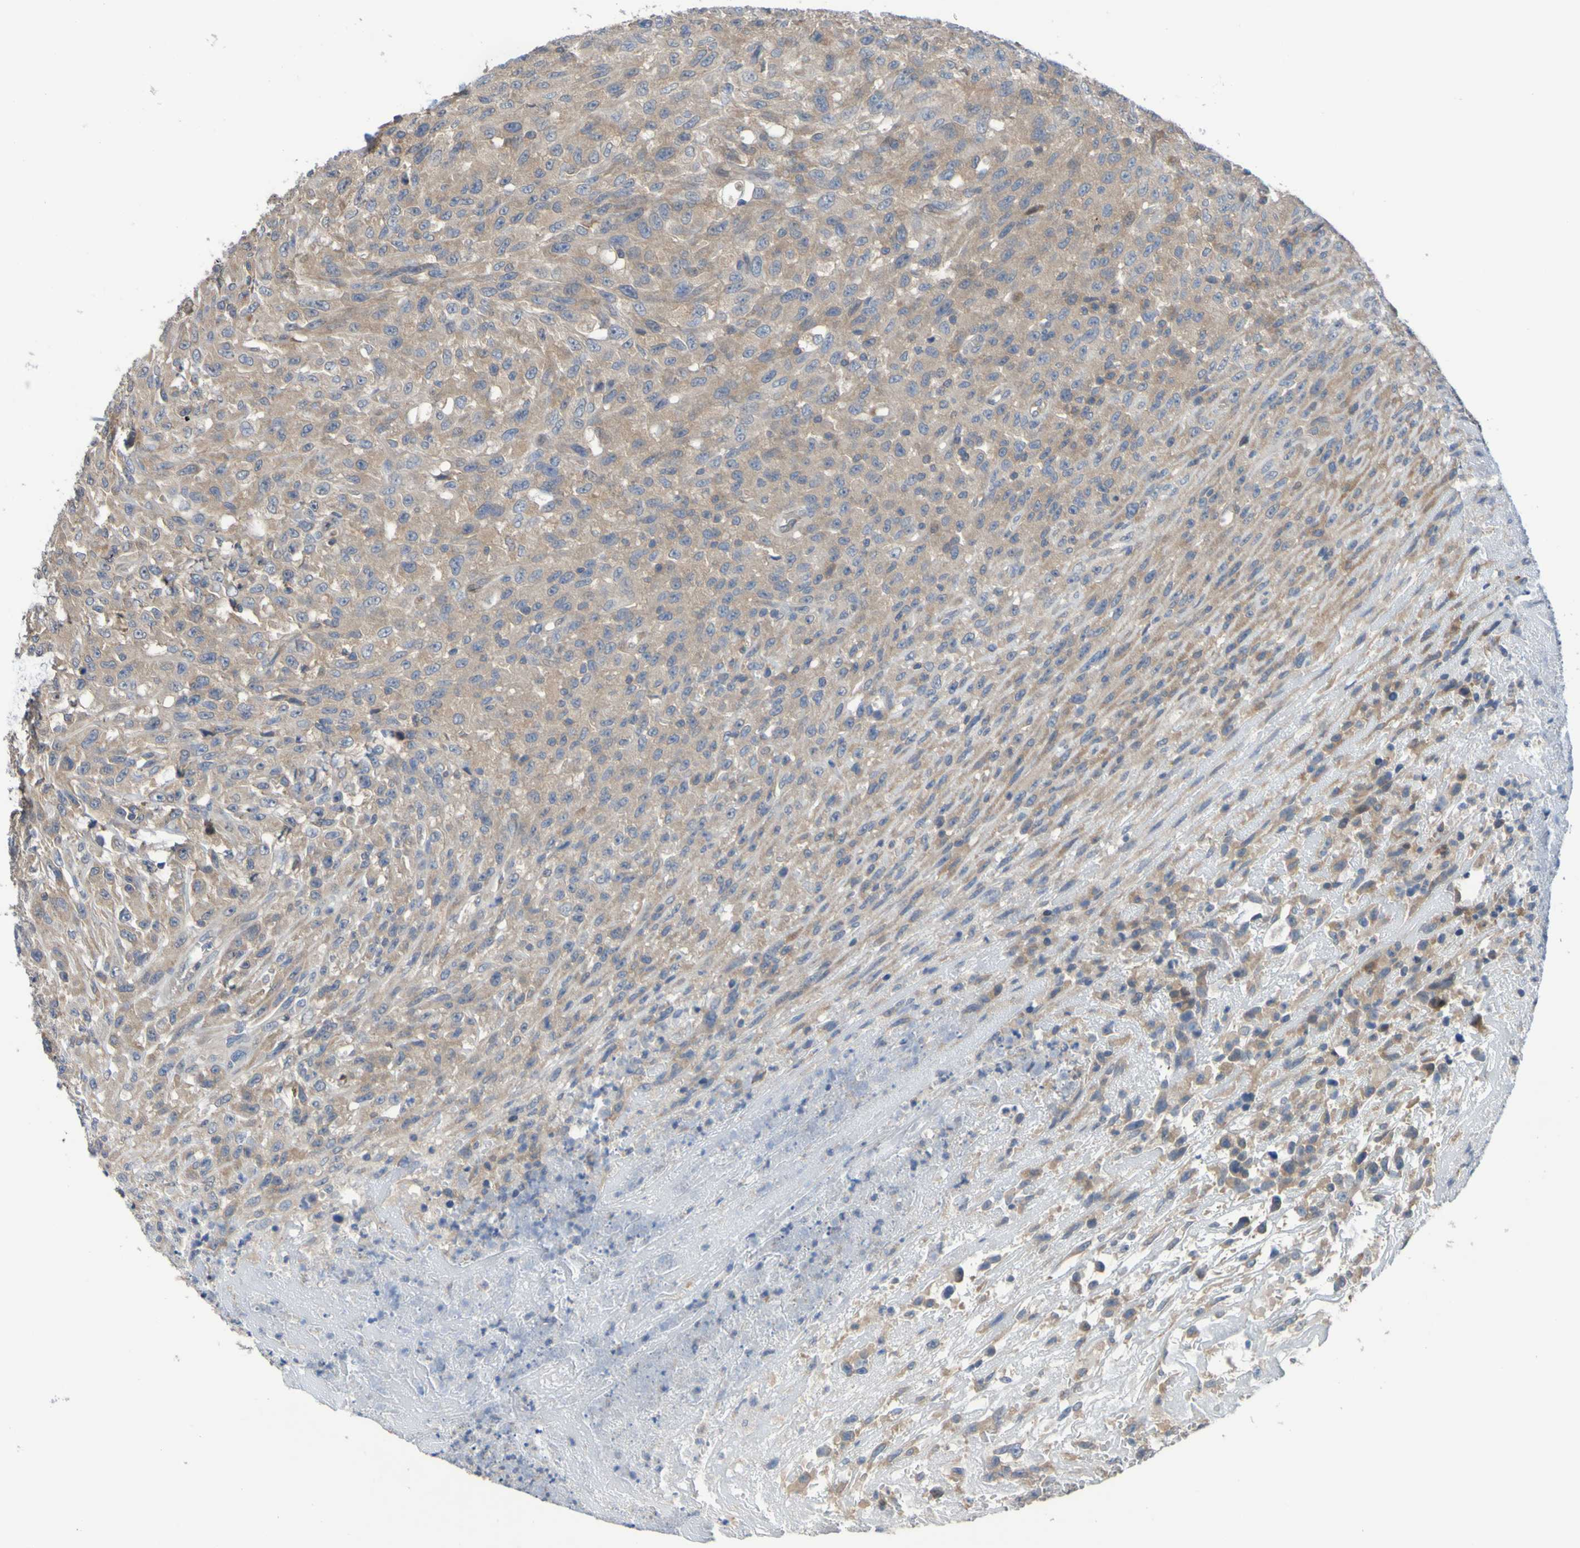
{"staining": {"intensity": "moderate", "quantity": ">75%", "location": "cytoplasmic/membranous"}, "tissue": "urothelial cancer", "cell_type": "Tumor cells", "image_type": "cancer", "snomed": [{"axis": "morphology", "description": "Urothelial carcinoma, High grade"}, {"axis": "topography", "description": "Urinary bladder"}], "caption": "High-grade urothelial carcinoma stained for a protein (brown) shows moderate cytoplasmic/membranous positive positivity in about >75% of tumor cells.", "gene": "SDK1", "patient": {"sex": "male", "age": 66}}